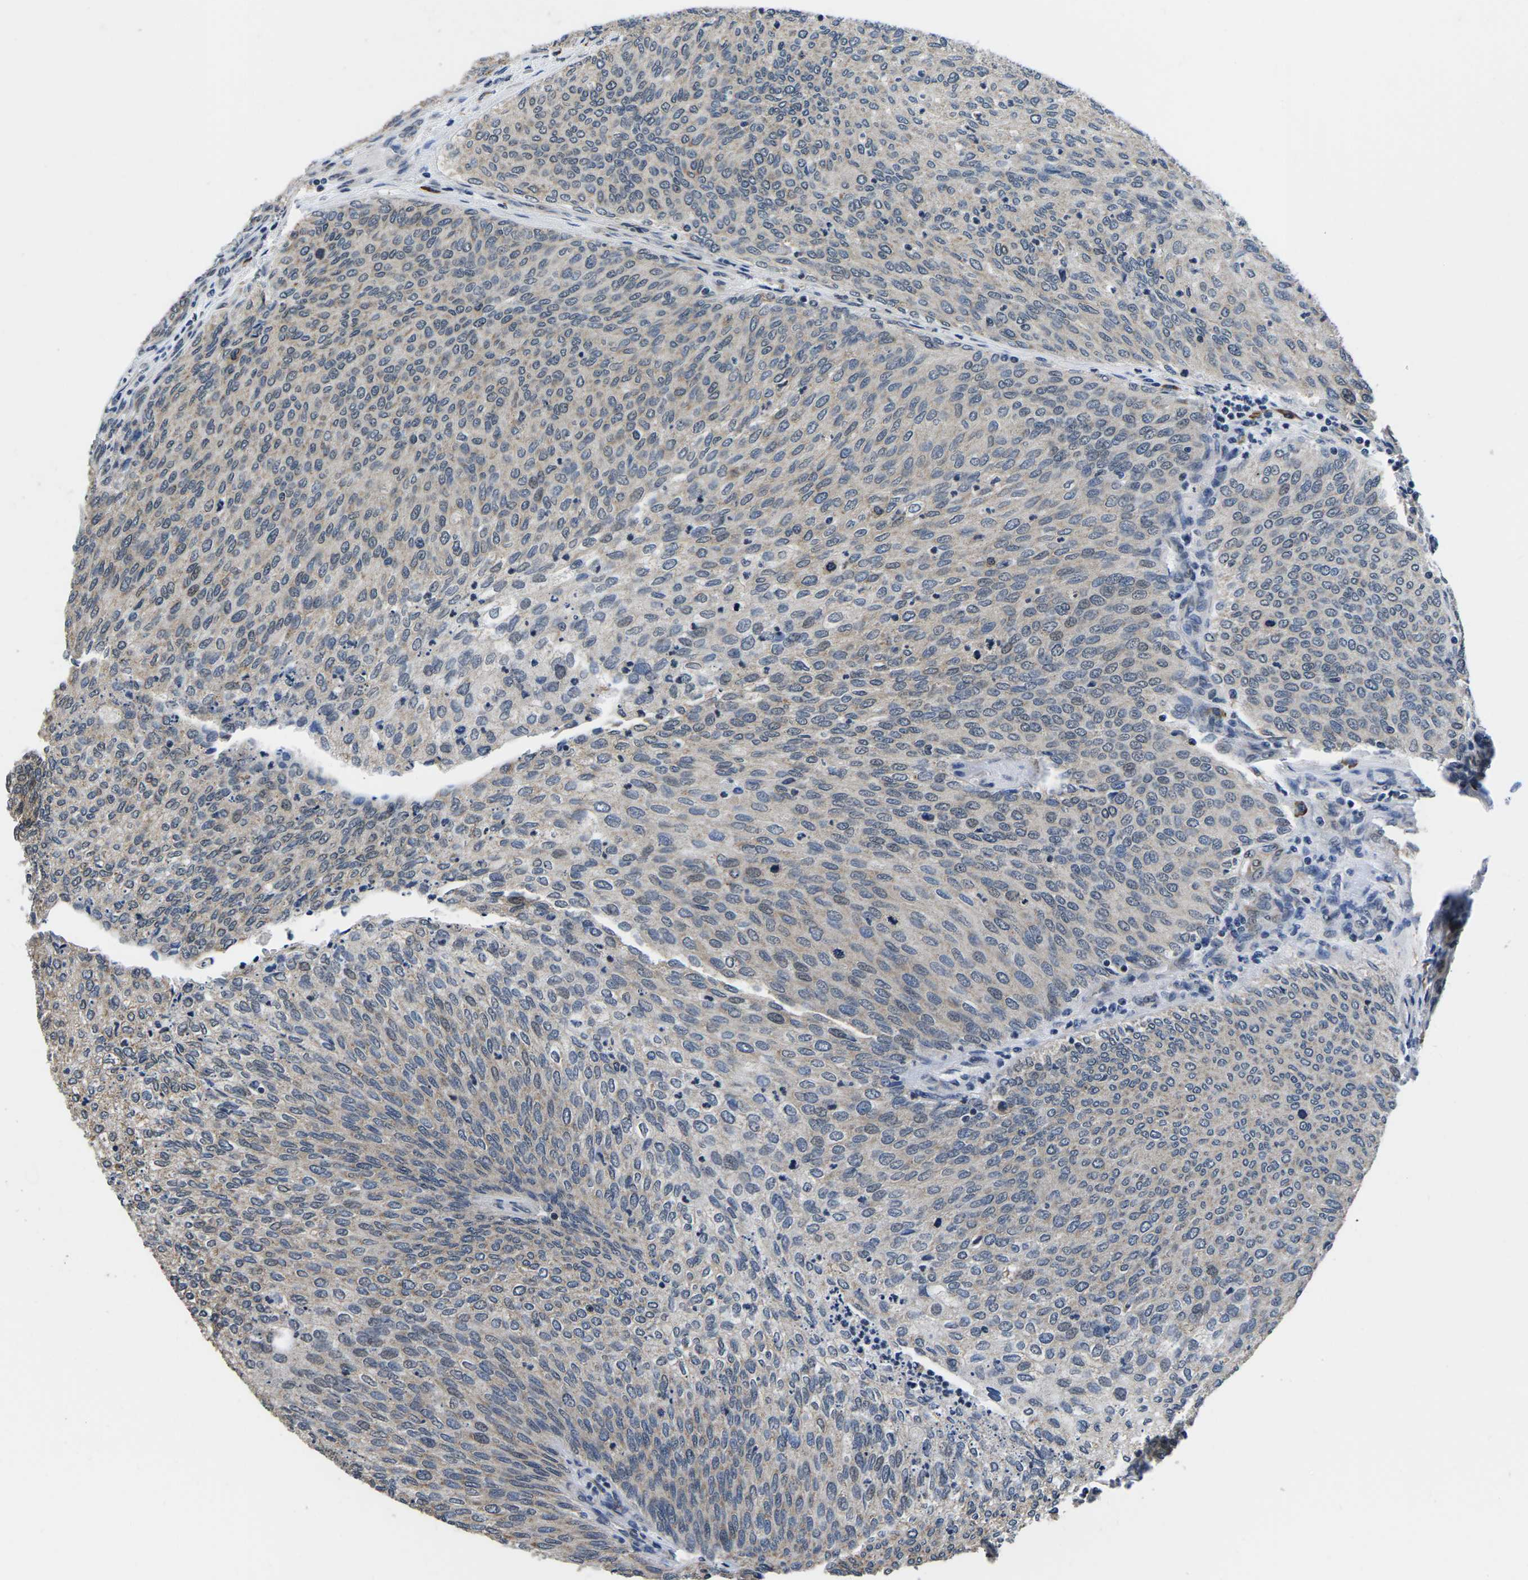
{"staining": {"intensity": "weak", "quantity": "<25%", "location": "nuclear"}, "tissue": "urothelial cancer", "cell_type": "Tumor cells", "image_type": "cancer", "snomed": [{"axis": "morphology", "description": "Urothelial carcinoma, Low grade"}, {"axis": "topography", "description": "Urinary bladder"}], "caption": "Micrograph shows no protein positivity in tumor cells of low-grade urothelial carcinoma tissue.", "gene": "CCNE1", "patient": {"sex": "female", "age": 79}}